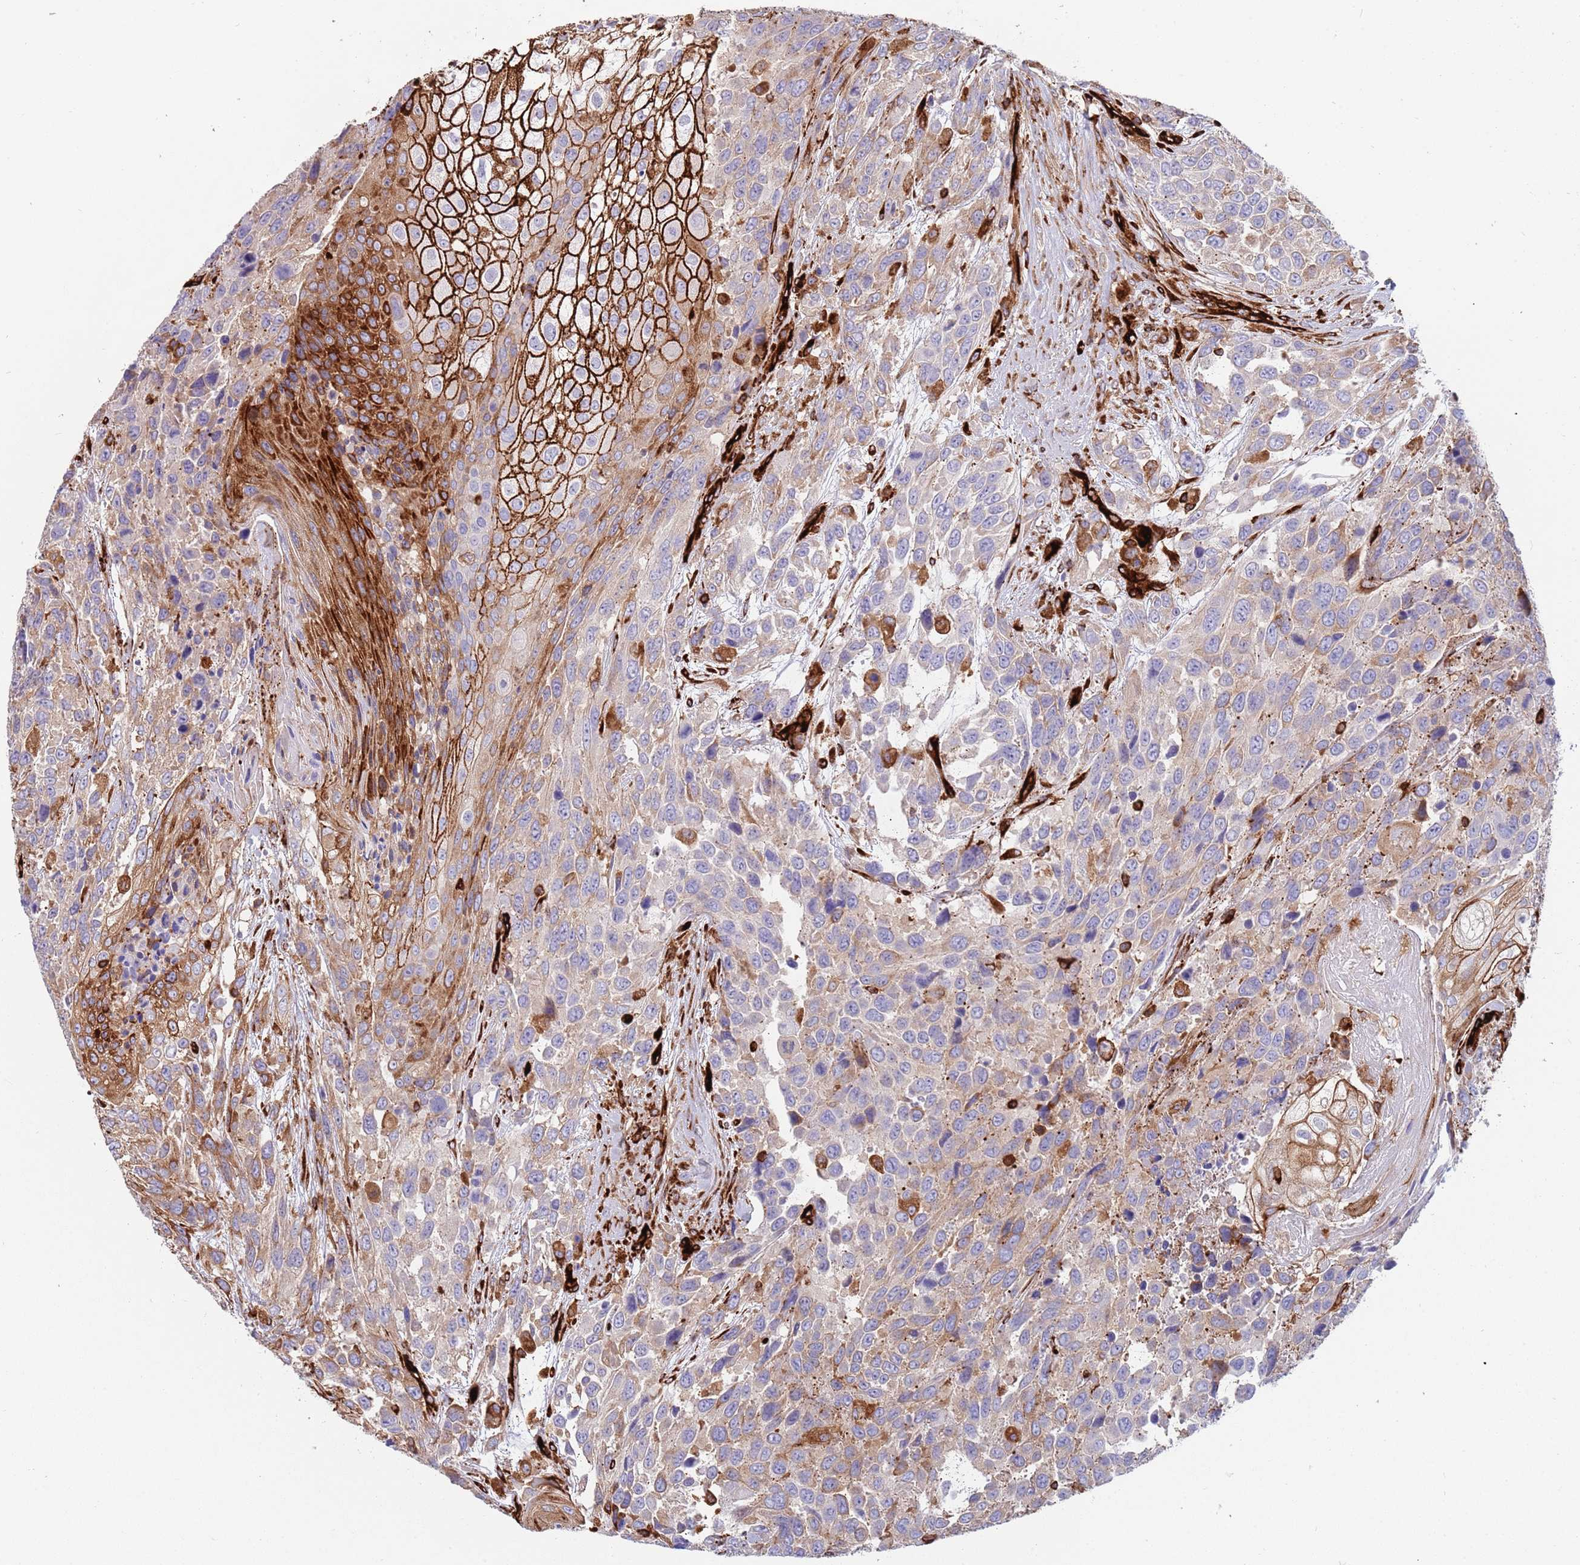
{"staining": {"intensity": "strong", "quantity": "<25%", "location": "cytoplasmic/membranous"}, "tissue": "urothelial cancer", "cell_type": "Tumor cells", "image_type": "cancer", "snomed": [{"axis": "morphology", "description": "Urothelial carcinoma, High grade"}, {"axis": "topography", "description": "Urinary bladder"}], "caption": "A photomicrograph of urothelial carcinoma (high-grade) stained for a protein displays strong cytoplasmic/membranous brown staining in tumor cells. (Stains: DAB in brown, nuclei in blue, Microscopy: brightfield microscopy at high magnification).", "gene": "KBTBD7", "patient": {"sex": "female", "age": 70}}